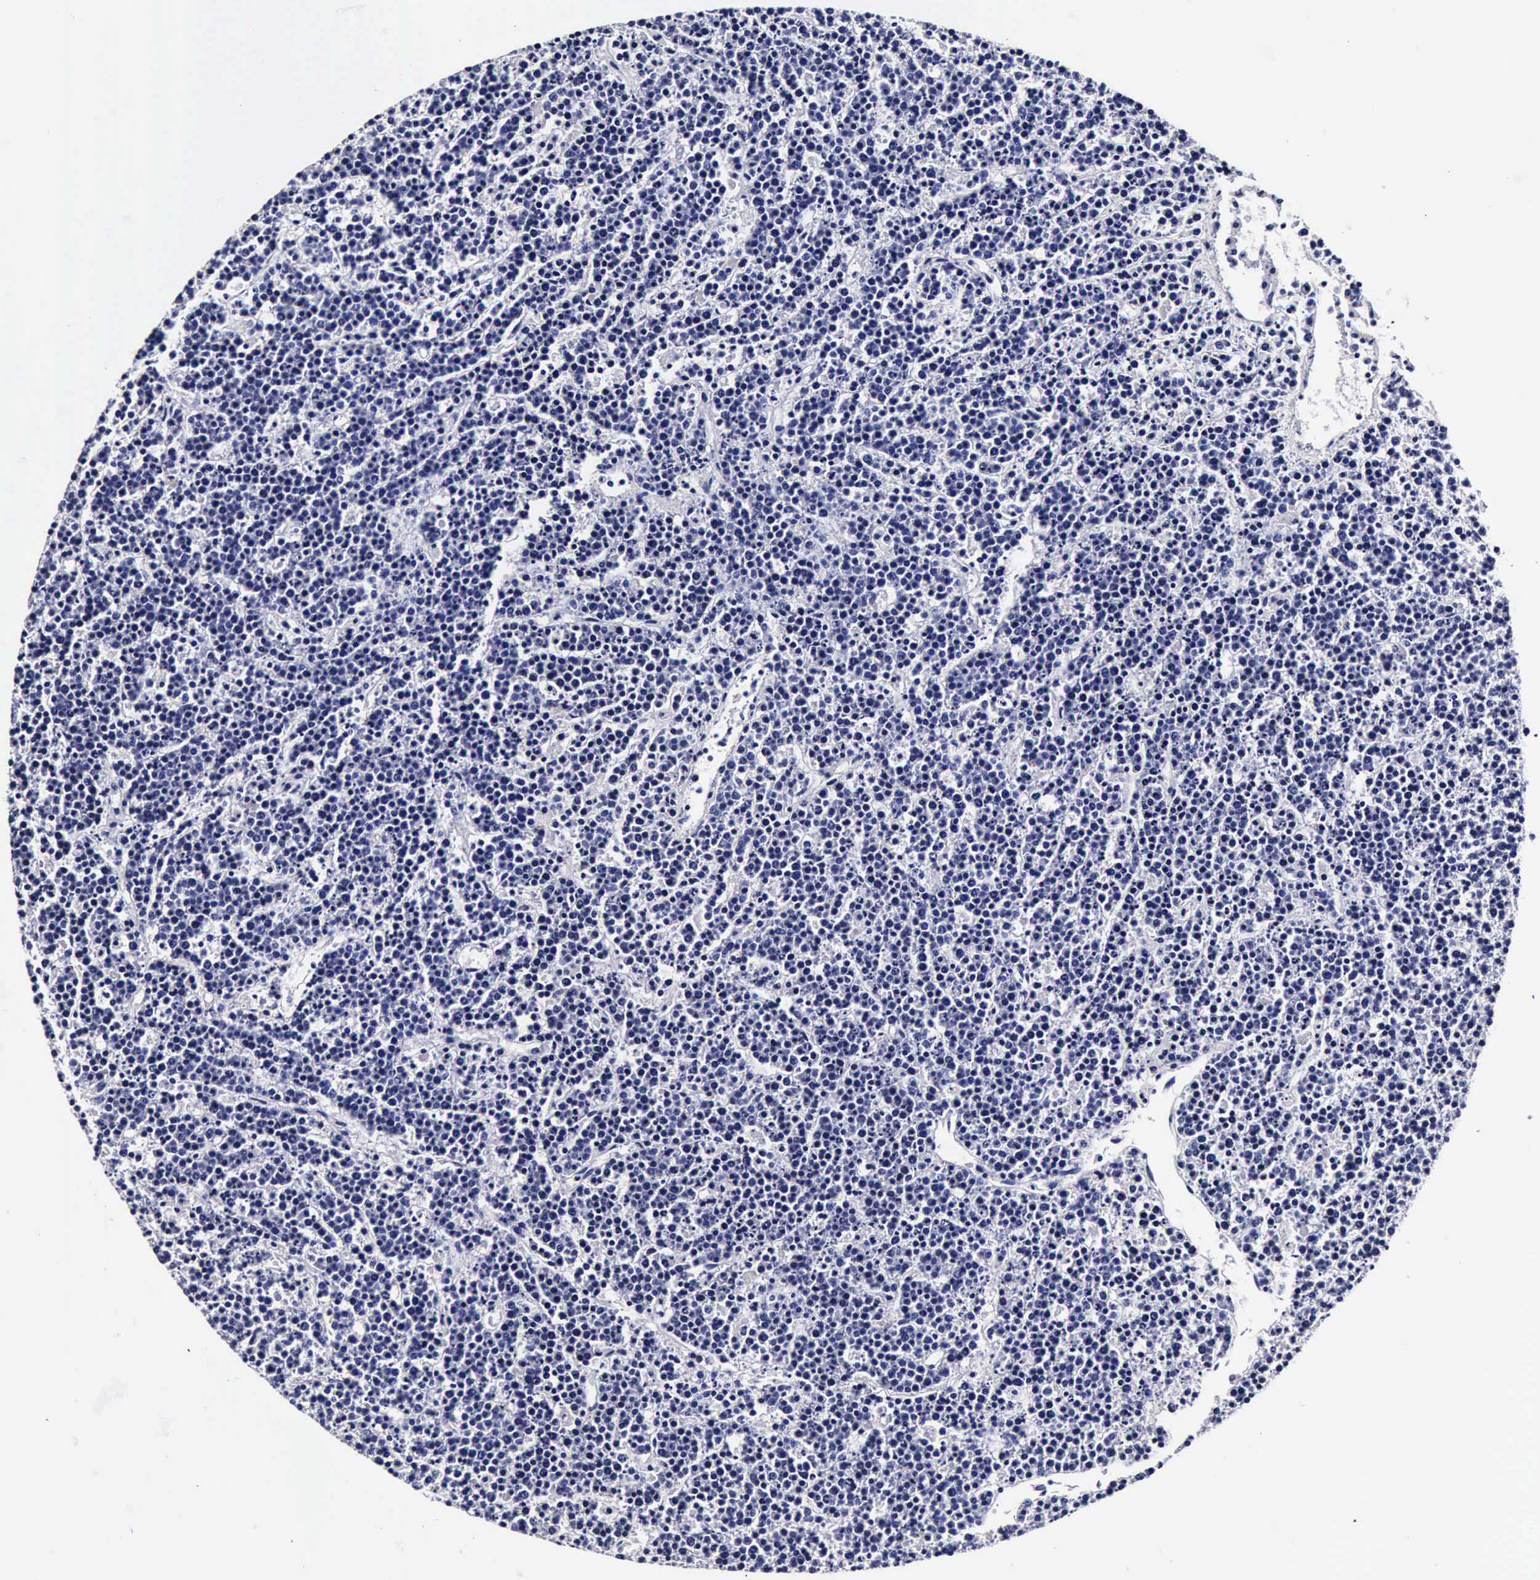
{"staining": {"intensity": "negative", "quantity": "none", "location": "none"}, "tissue": "lymphoma", "cell_type": "Tumor cells", "image_type": "cancer", "snomed": [{"axis": "morphology", "description": "Malignant lymphoma, non-Hodgkin's type, High grade"}, {"axis": "topography", "description": "Ovary"}], "caption": "The photomicrograph shows no significant staining in tumor cells of lymphoma. The staining is performed using DAB brown chromogen with nuclei counter-stained in using hematoxylin.", "gene": "IAPP", "patient": {"sex": "female", "age": 56}}